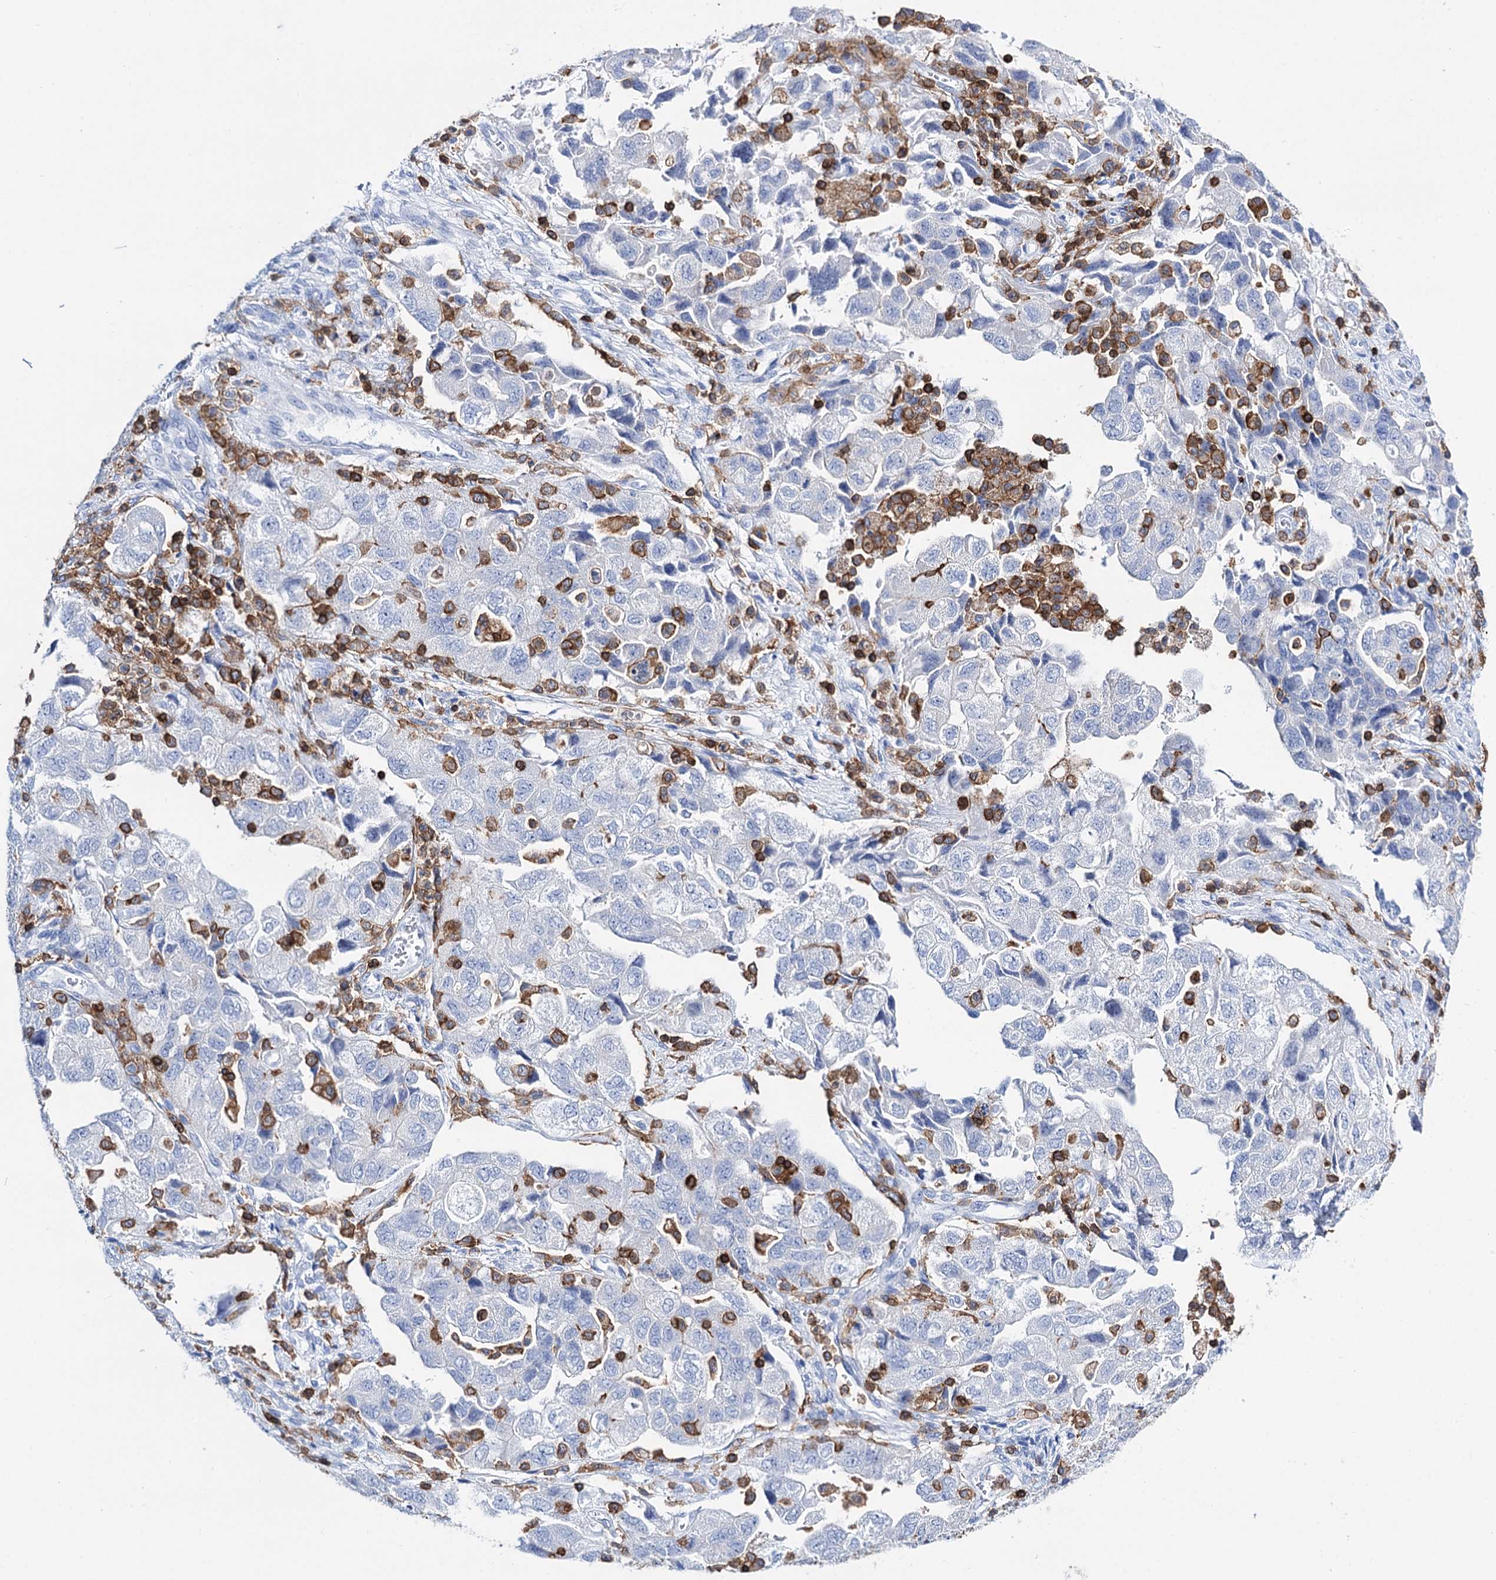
{"staining": {"intensity": "negative", "quantity": "none", "location": "none"}, "tissue": "ovarian cancer", "cell_type": "Tumor cells", "image_type": "cancer", "snomed": [{"axis": "morphology", "description": "Carcinoma, NOS"}, {"axis": "morphology", "description": "Cystadenocarcinoma, serous, NOS"}, {"axis": "topography", "description": "Ovary"}], "caption": "Immunohistochemistry image of human ovarian cancer stained for a protein (brown), which exhibits no staining in tumor cells.", "gene": "DEF6", "patient": {"sex": "female", "age": 69}}